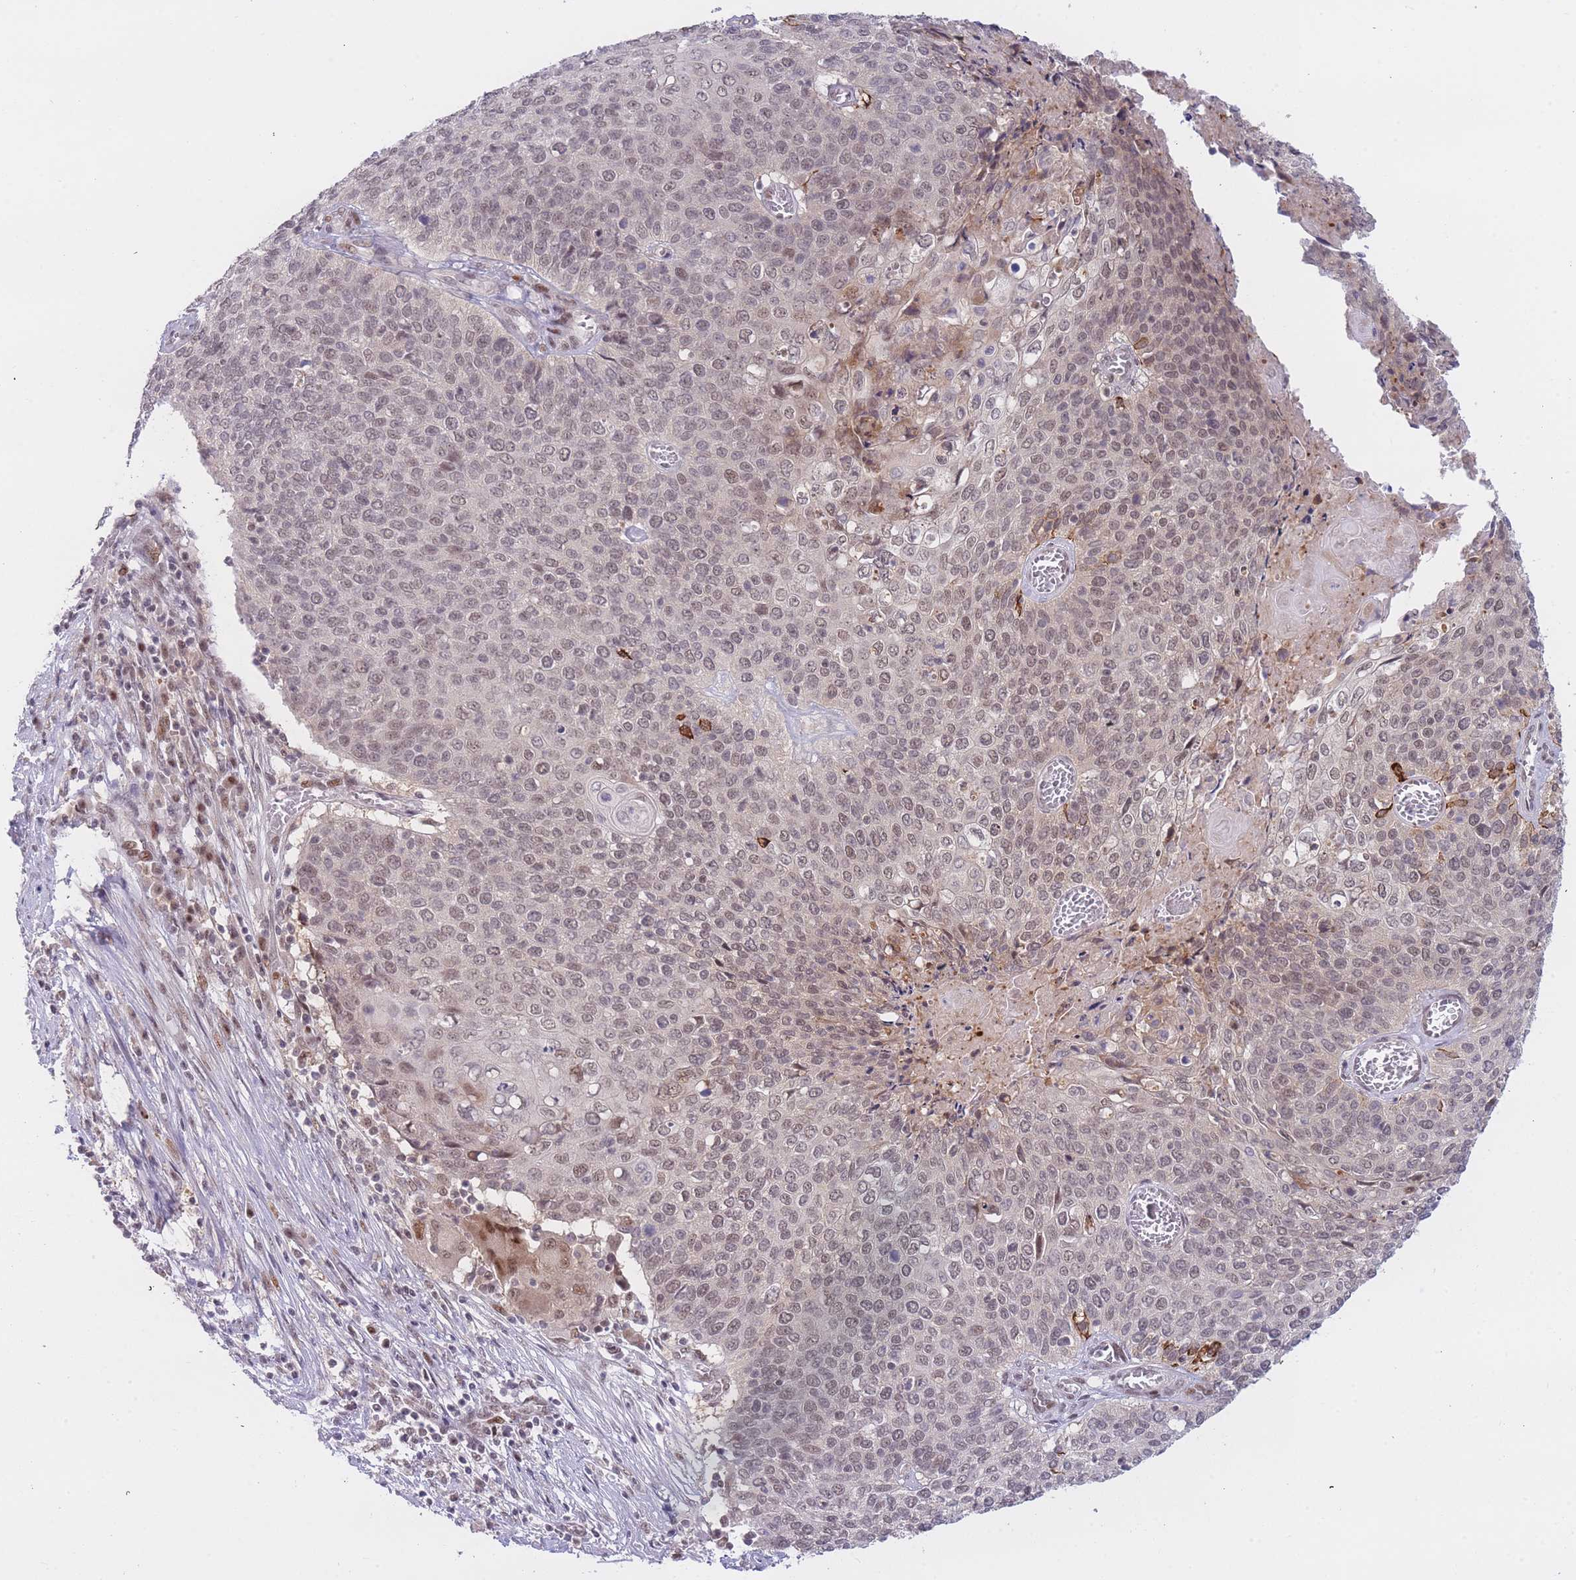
{"staining": {"intensity": "moderate", "quantity": "25%-75%", "location": "cytoplasmic/membranous,nuclear"}, "tissue": "cervical cancer", "cell_type": "Tumor cells", "image_type": "cancer", "snomed": [{"axis": "morphology", "description": "Squamous cell carcinoma, NOS"}, {"axis": "topography", "description": "Cervix"}], "caption": "About 25%-75% of tumor cells in human cervical cancer display moderate cytoplasmic/membranous and nuclear protein positivity as visualized by brown immunohistochemical staining.", "gene": "DEAF1", "patient": {"sex": "female", "age": 39}}